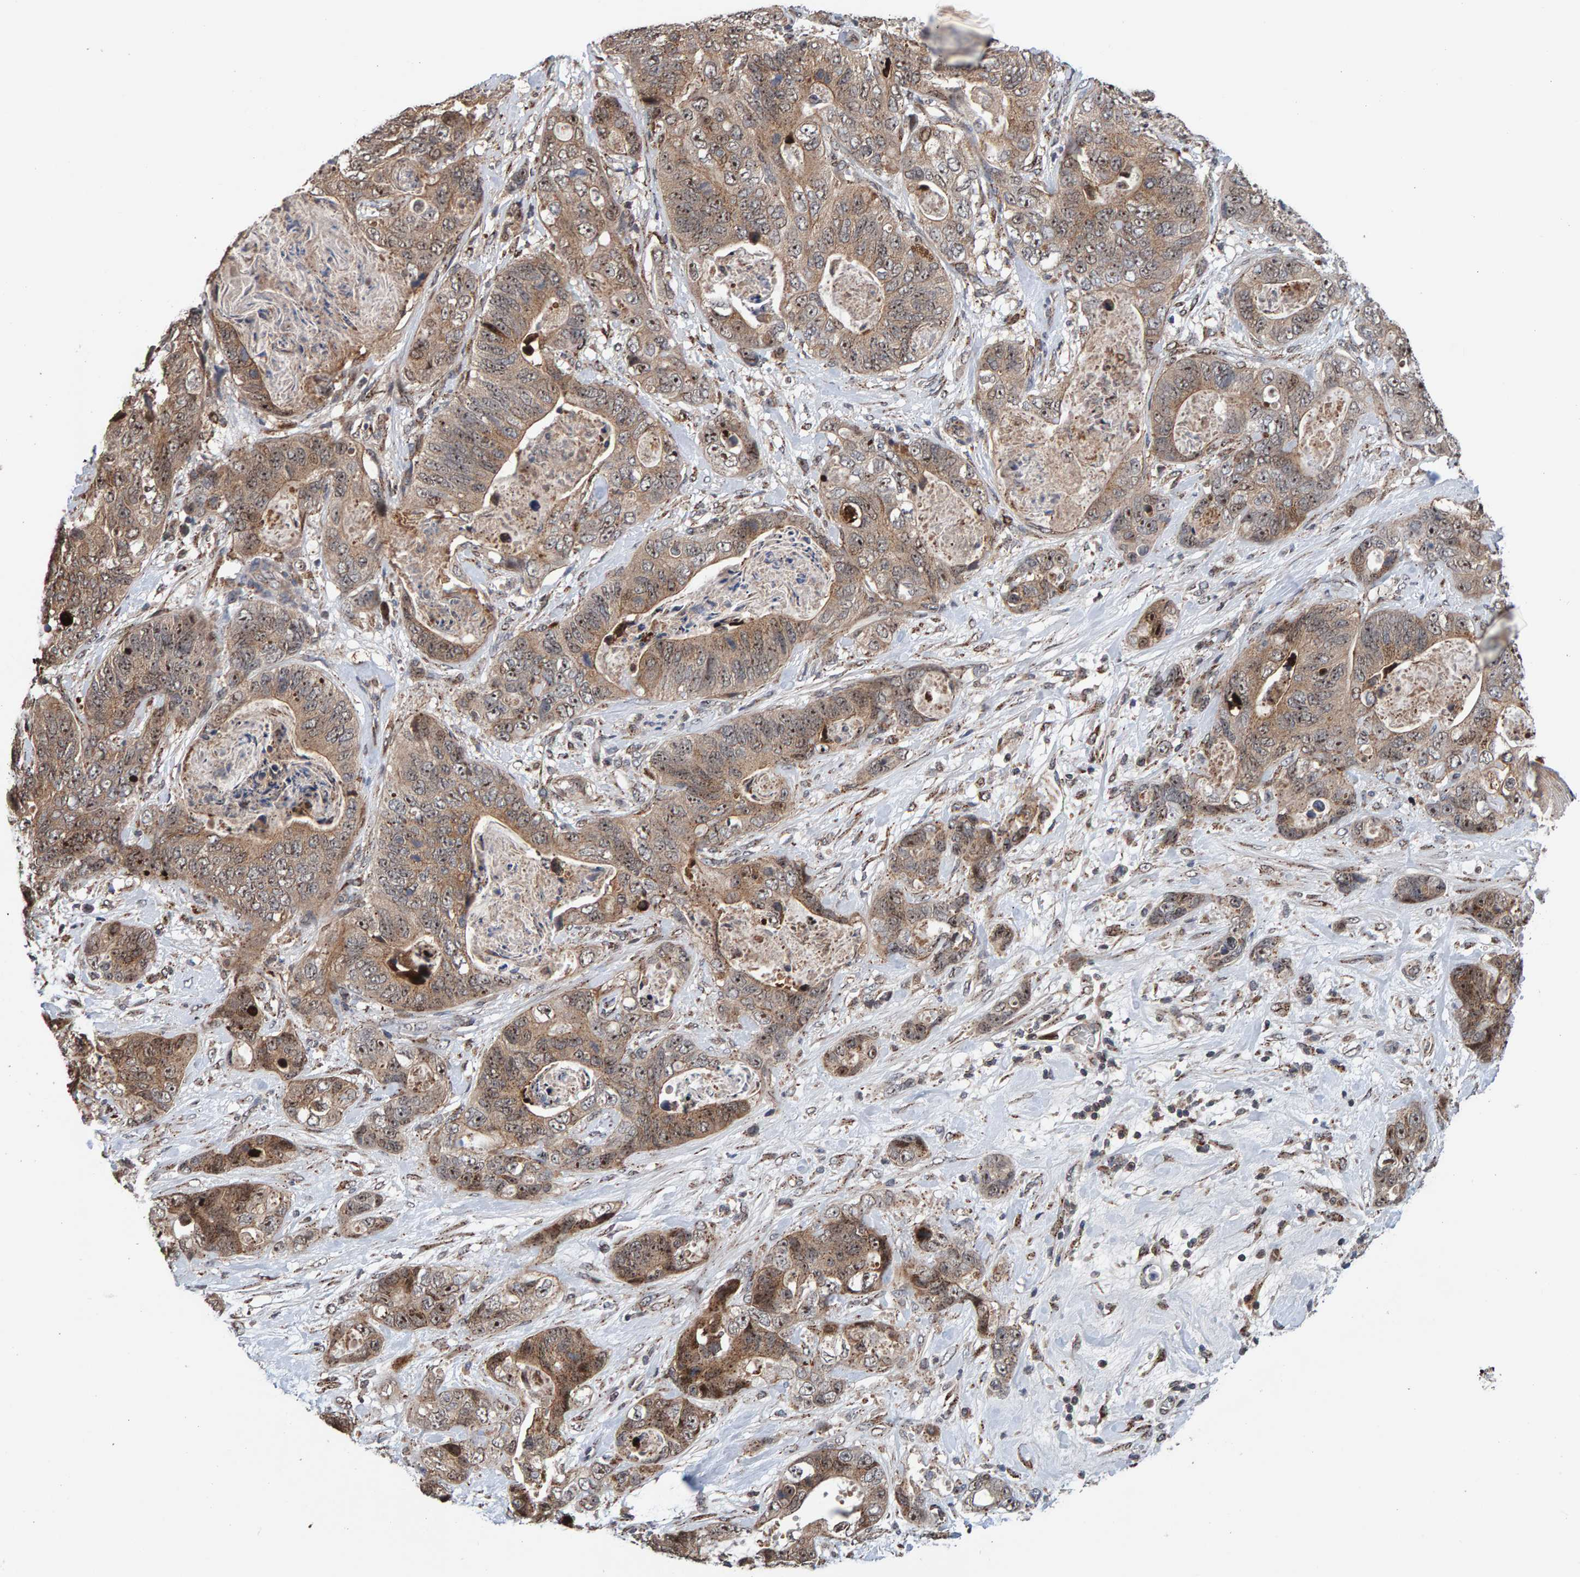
{"staining": {"intensity": "weak", "quantity": ">75%", "location": "cytoplasmic/membranous,nuclear"}, "tissue": "stomach cancer", "cell_type": "Tumor cells", "image_type": "cancer", "snomed": [{"axis": "morphology", "description": "Normal tissue, NOS"}, {"axis": "morphology", "description": "Adenocarcinoma, NOS"}, {"axis": "topography", "description": "Stomach"}], "caption": "Approximately >75% of tumor cells in human stomach cancer (adenocarcinoma) display weak cytoplasmic/membranous and nuclear protein positivity as visualized by brown immunohistochemical staining.", "gene": "CCDC25", "patient": {"sex": "female", "age": 89}}